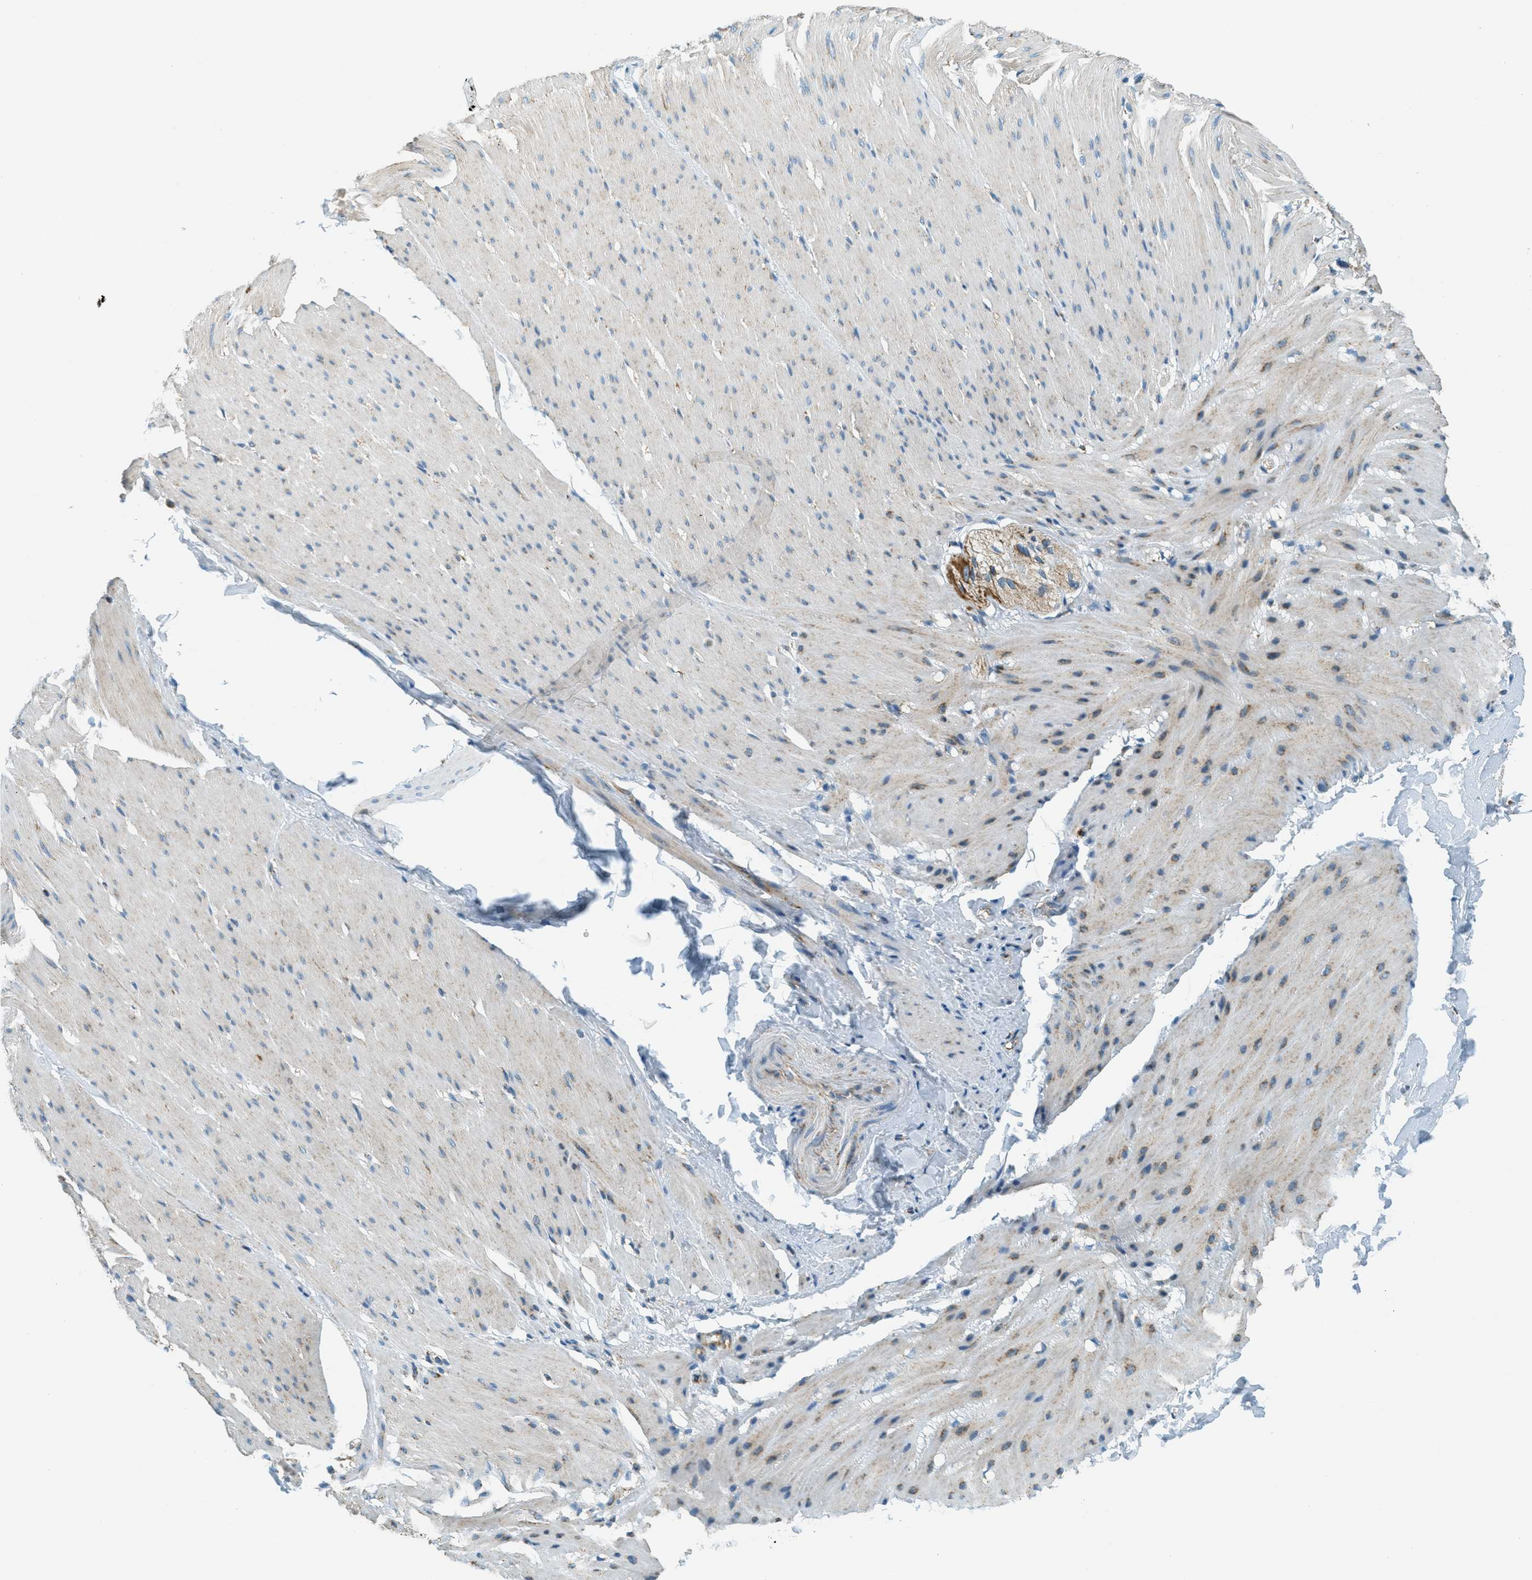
{"staining": {"intensity": "weak", "quantity": "<25%", "location": "cytoplasmic/membranous"}, "tissue": "smooth muscle", "cell_type": "Smooth muscle cells", "image_type": "normal", "snomed": [{"axis": "morphology", "description": "Normal tissue, NOS"}, {"axis": "topography", "description": "Smooth muscle"}, {"axis": "topography", "description": "Colon"}], "caption": "High power microscopy micrograph of an immunohistochemistry (IHC) image of unremarkable smooth muscle, revealing no significant positivity in smooth muscle cells.", "gene": "CHST15", "patient": {"sex": "male", "age": 67}}